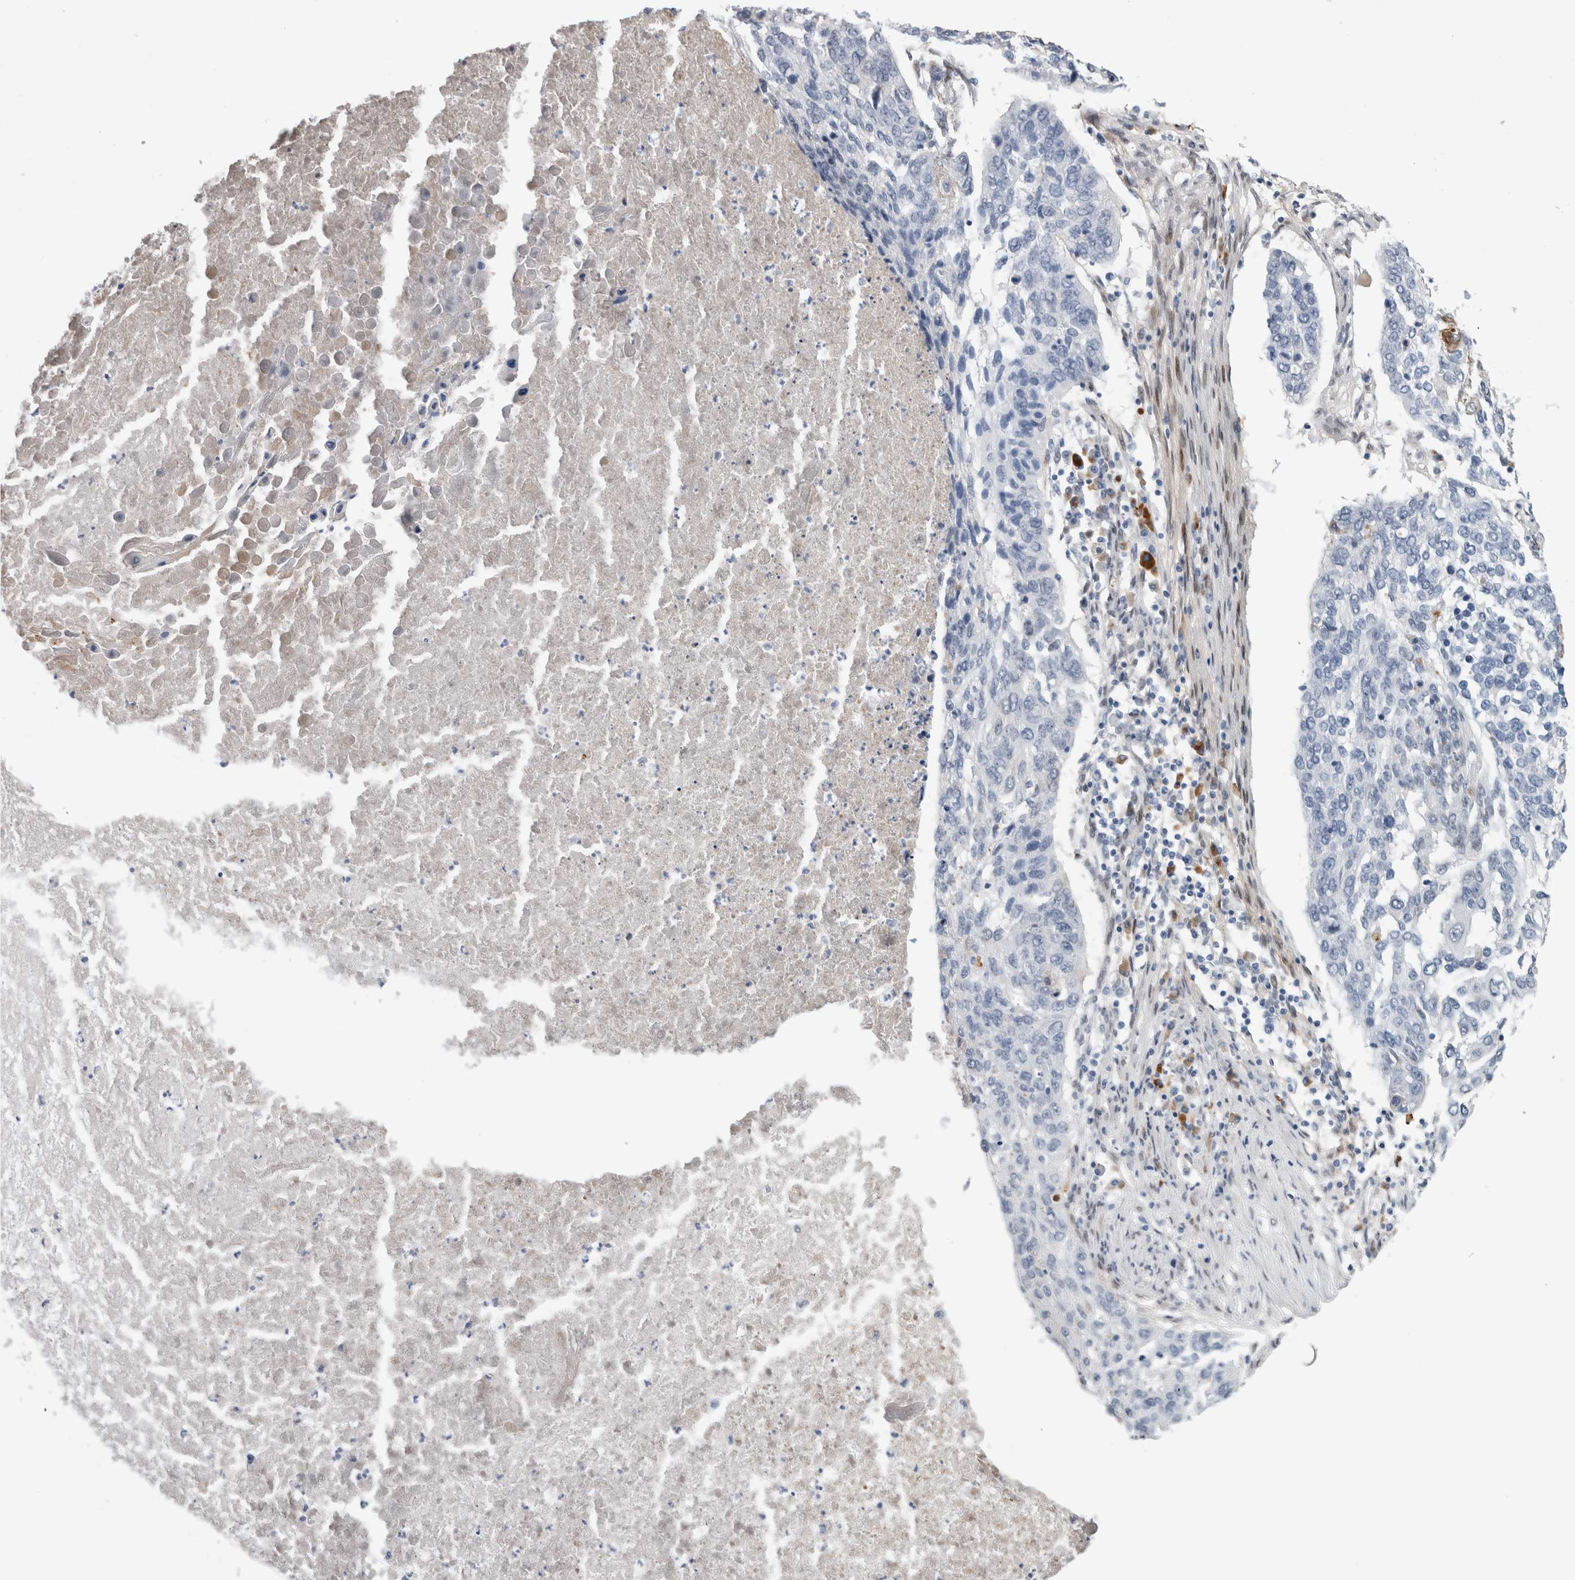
{"staining": {"intensity": "negative", "quantity": "none", "location": "none"}, "tissue": "lung cancer", "cell_type": "Tumor cells", "image_type": "cancer", "snomed": [{"axis": "morphology", "description": "Squamous cell carcinoma, NOS"}, {"axis": "topography", "description": "Lung"}], "caption": "Protein analysis of lung cancer shows no significant expression in tumor cells.", "gene": "DMTN", "patient": {"sex": "female", "age": 63}}